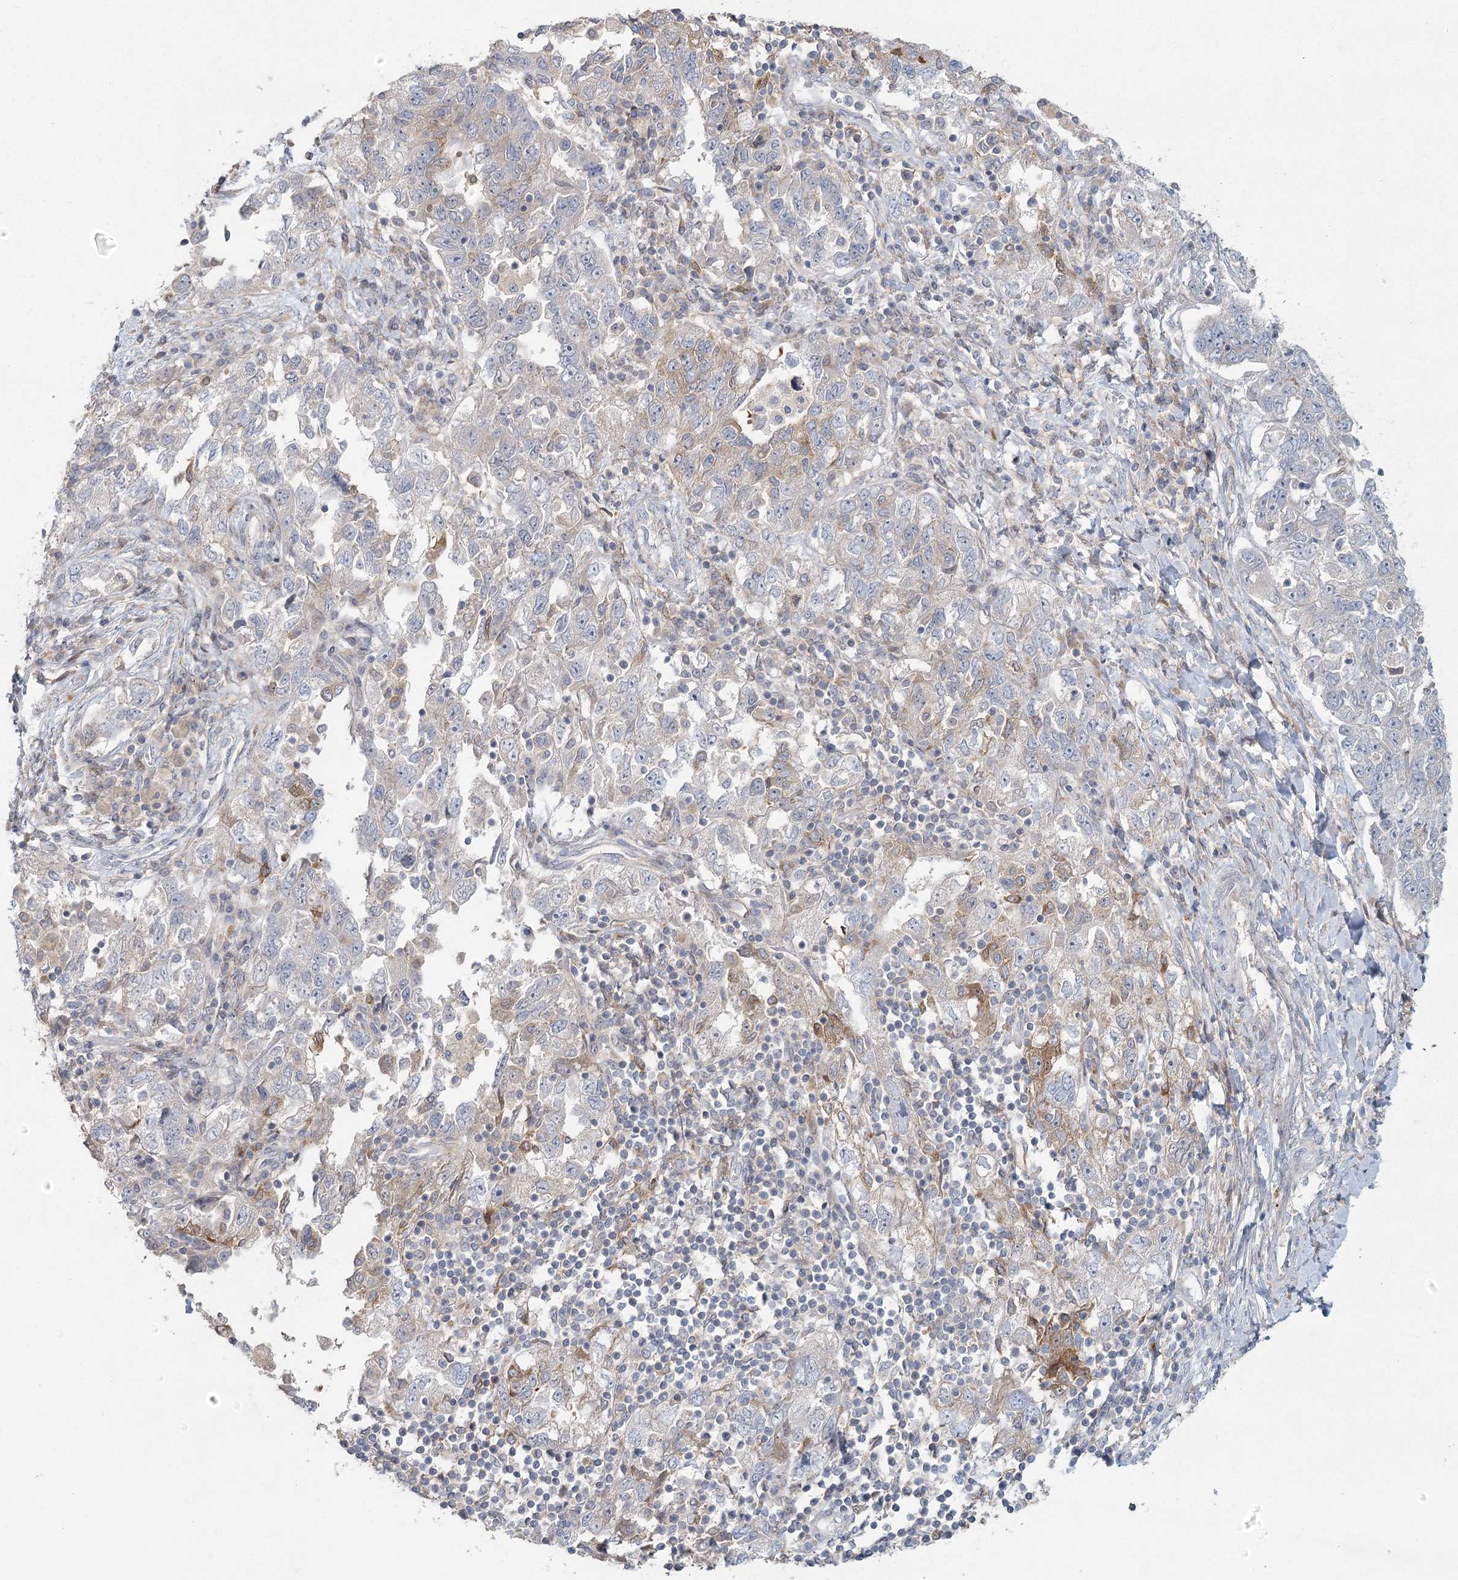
{"staining": {"intensity": "moderate", "quantity": "<25%", "location": "cytoplasmic/membranous"}, "tissue": "ovarian cancer", "cell_type": "Tumor cells", "image_type": "cancer", "snomed": [{"axis": "morphology", "description": "Carcinoma, NOS"}, {"axis": "morphology", "description": "Cystadenocarcinoma, serous, NOS"}, {"axis": "topography", "description": "Ovary"}], "caption": "Immunohistochemical staining of ovarian cancer (carcinoma) shows low levels of moderate cytoplasmic/membranous protein staining in approximately <25% of tumor cells.", "gene": "FAM110C", "patient": {"sex": "female", "age": 69}}